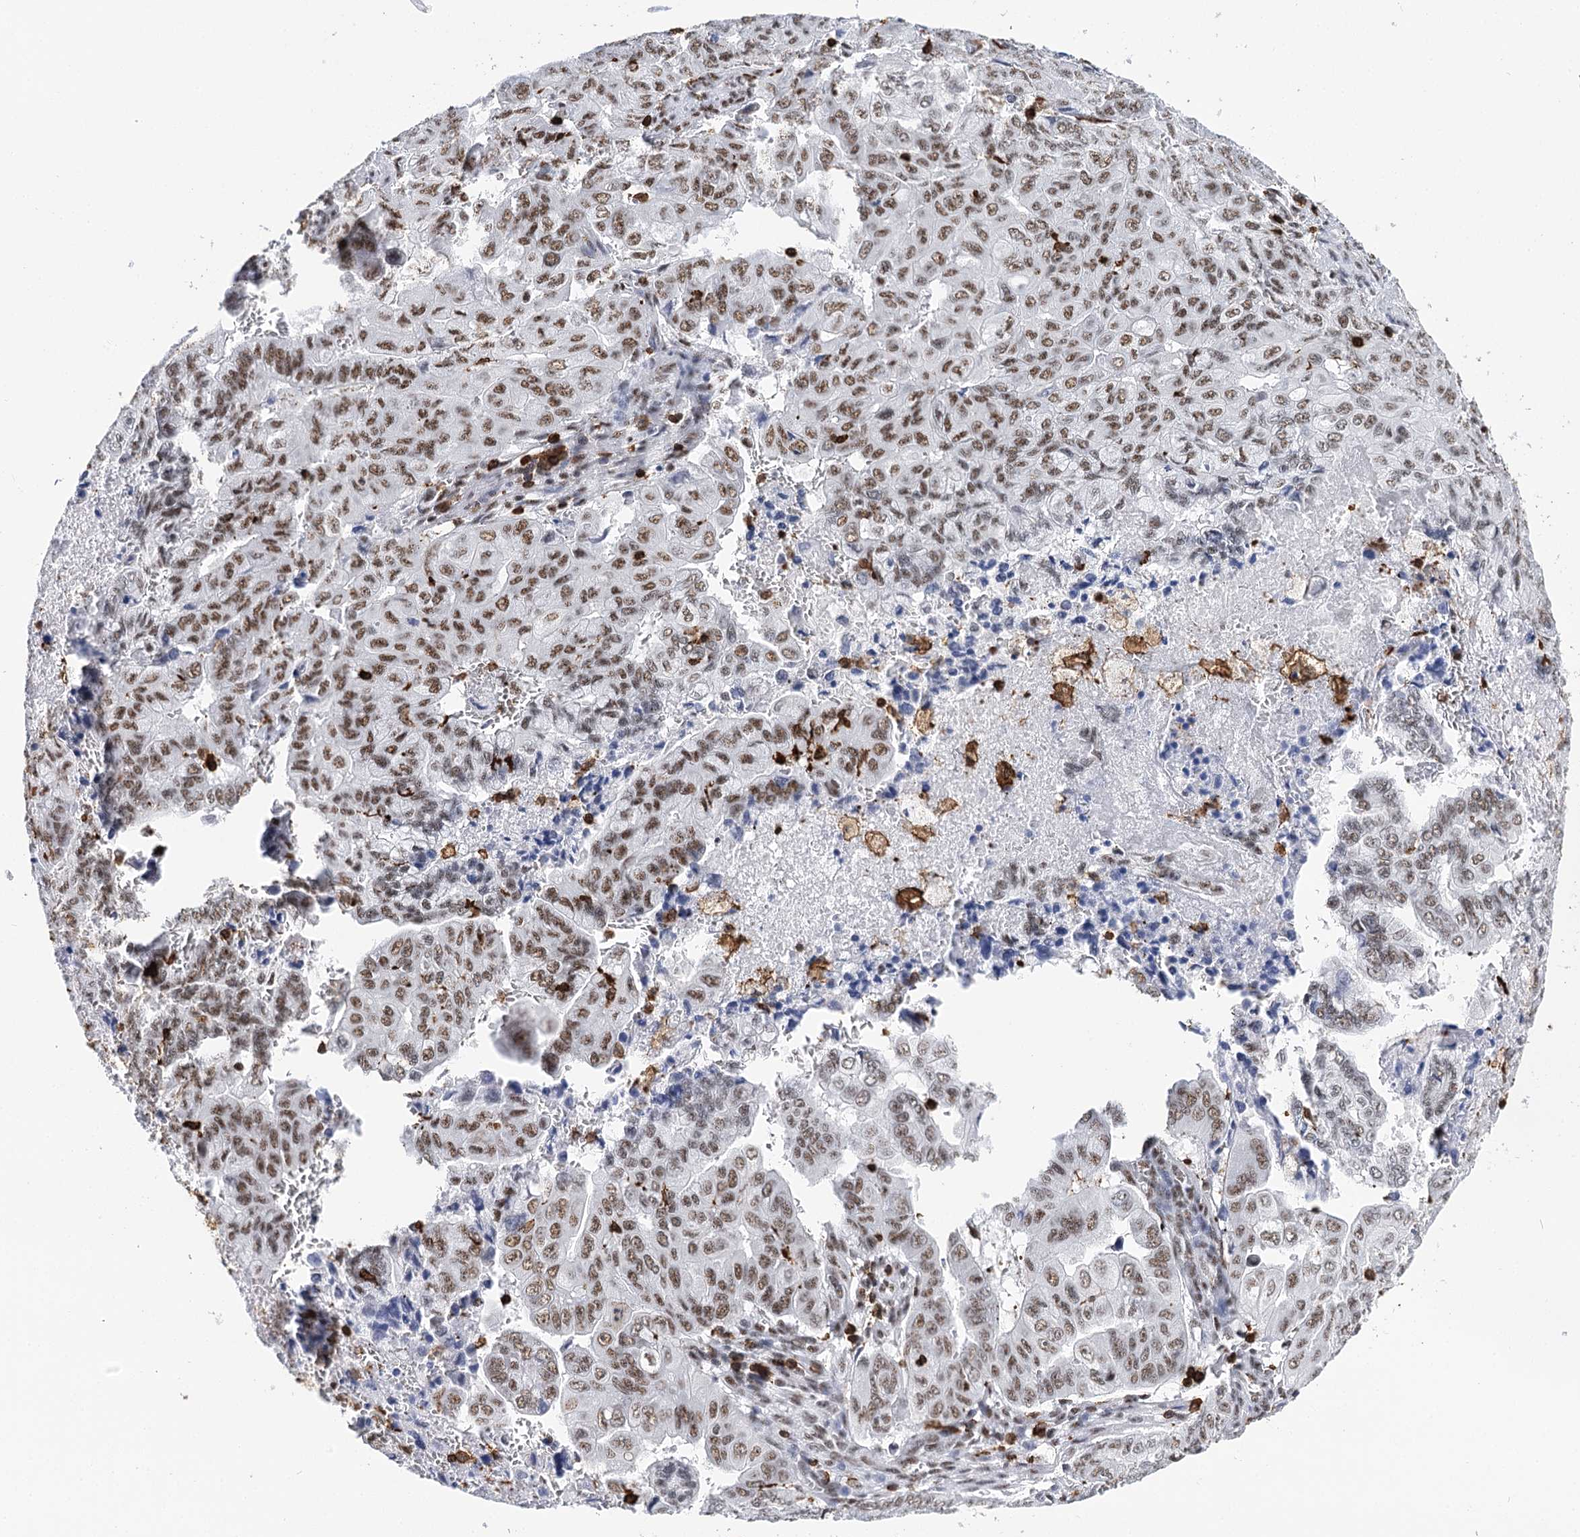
{"staining": {"intensity": "moderate", "quantity": ">75%", "location": "nuclear"}, "tissue": "pancreatic cancer", "cell_type": "Tumor cells", "image_type": "cancer", "snomed": [{"axis": "morphology", "description": "Adenocarcinoma, NOS"}, {"axis": "topography", "description": "Pancreas"}], "caption": "Pancreatic adenocarcinoma stained for a protein displays moderate nuclear positivity in tumor cells.", "gene": "BARD1", "patient": {"sex": "male", "age": 51}}